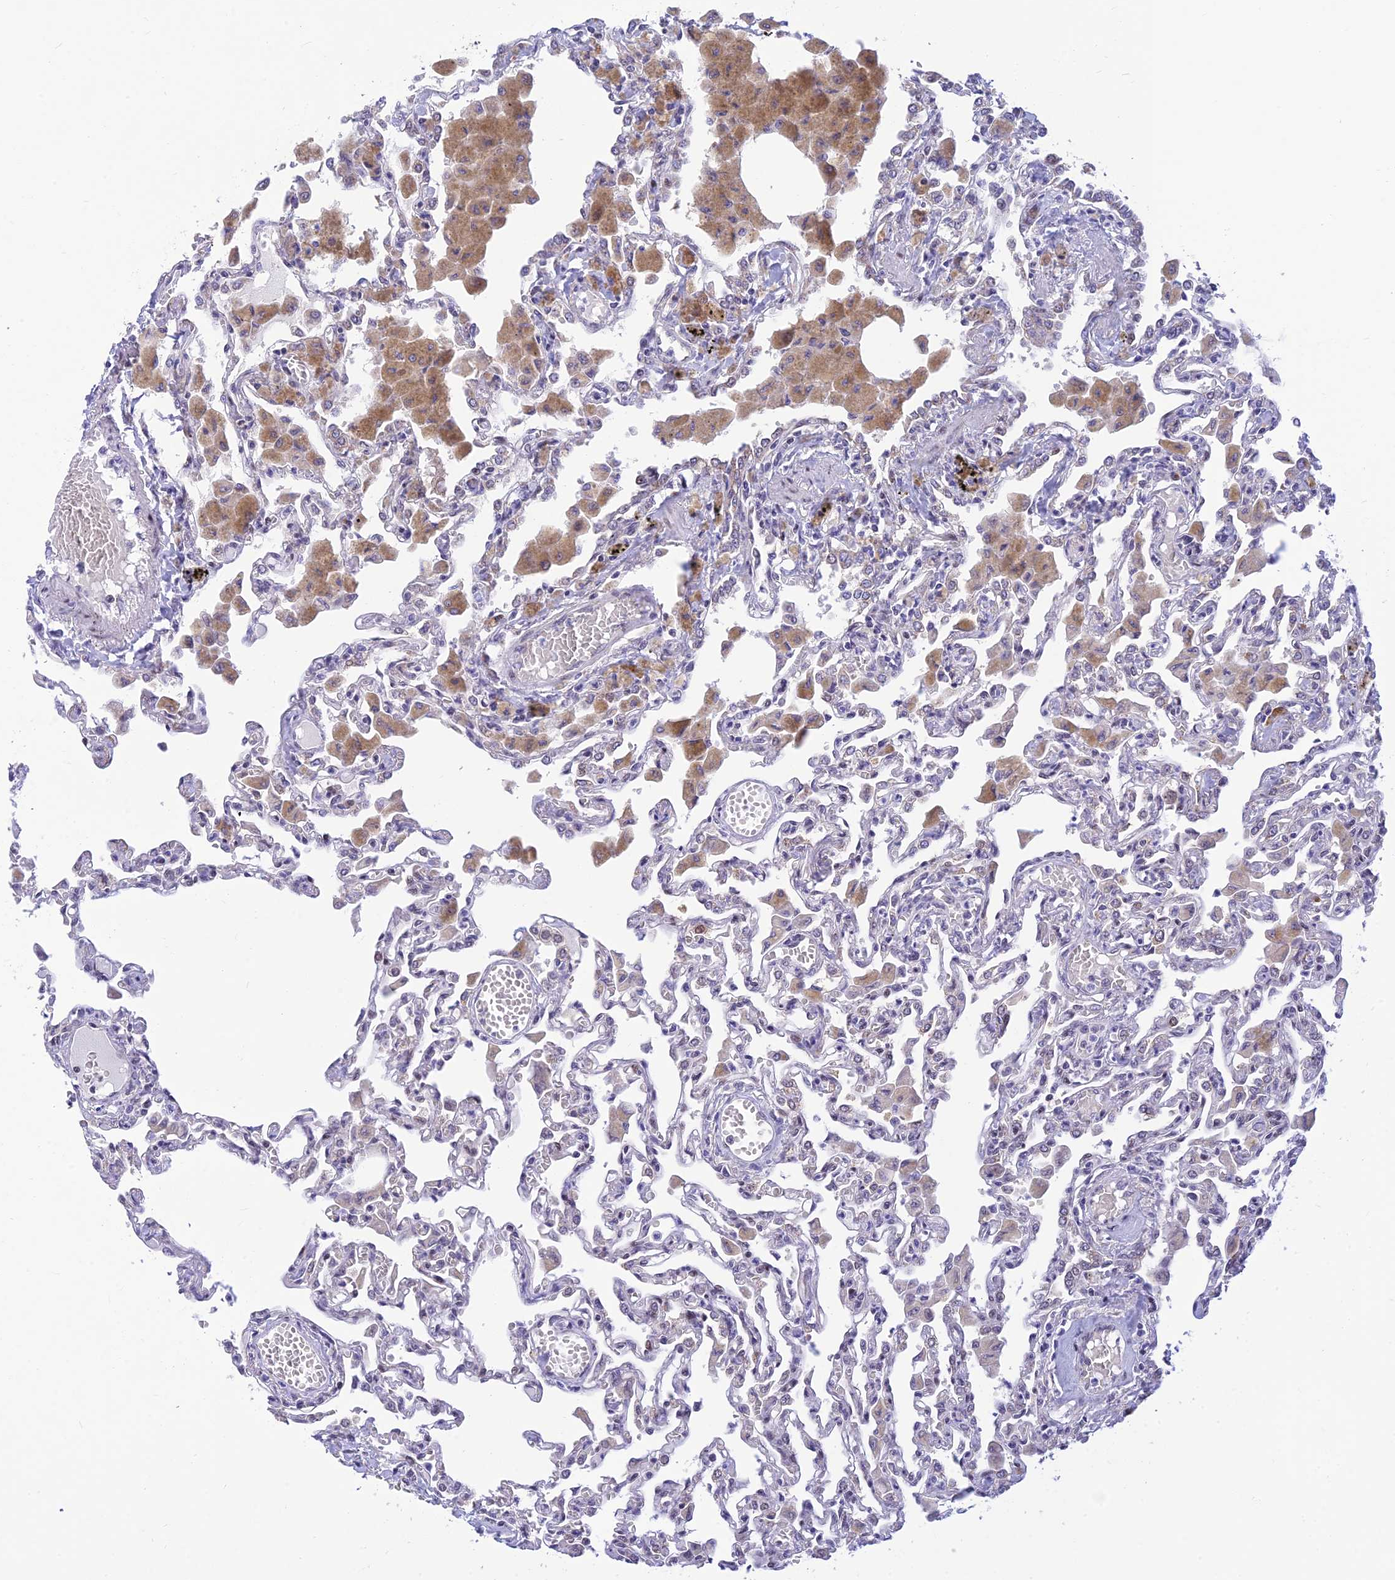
{"staining": {"intensity": "negative", "quantity": "none", "location": "none"}, "tissue": "lung", "cell_type": "Alveolar cells", "image_type": "normal", "snomed": [{"axis": "morphology", "description": "Normal tissue, NOS"}, {"axis": "topography", "description": "Bronchus"}, {"axis": "topography", "description": "Lung"}], "caption": "Alveolar cells show no significant staining in benign lung. (Stains: DAB (3,3'-diaminobenzidine) IHC with hematoxylin counter stain, Microscopy: brightfield microscopy at high magnification).", "gene": "INKA1", "patient": {"sex": "female", "age": 49}}